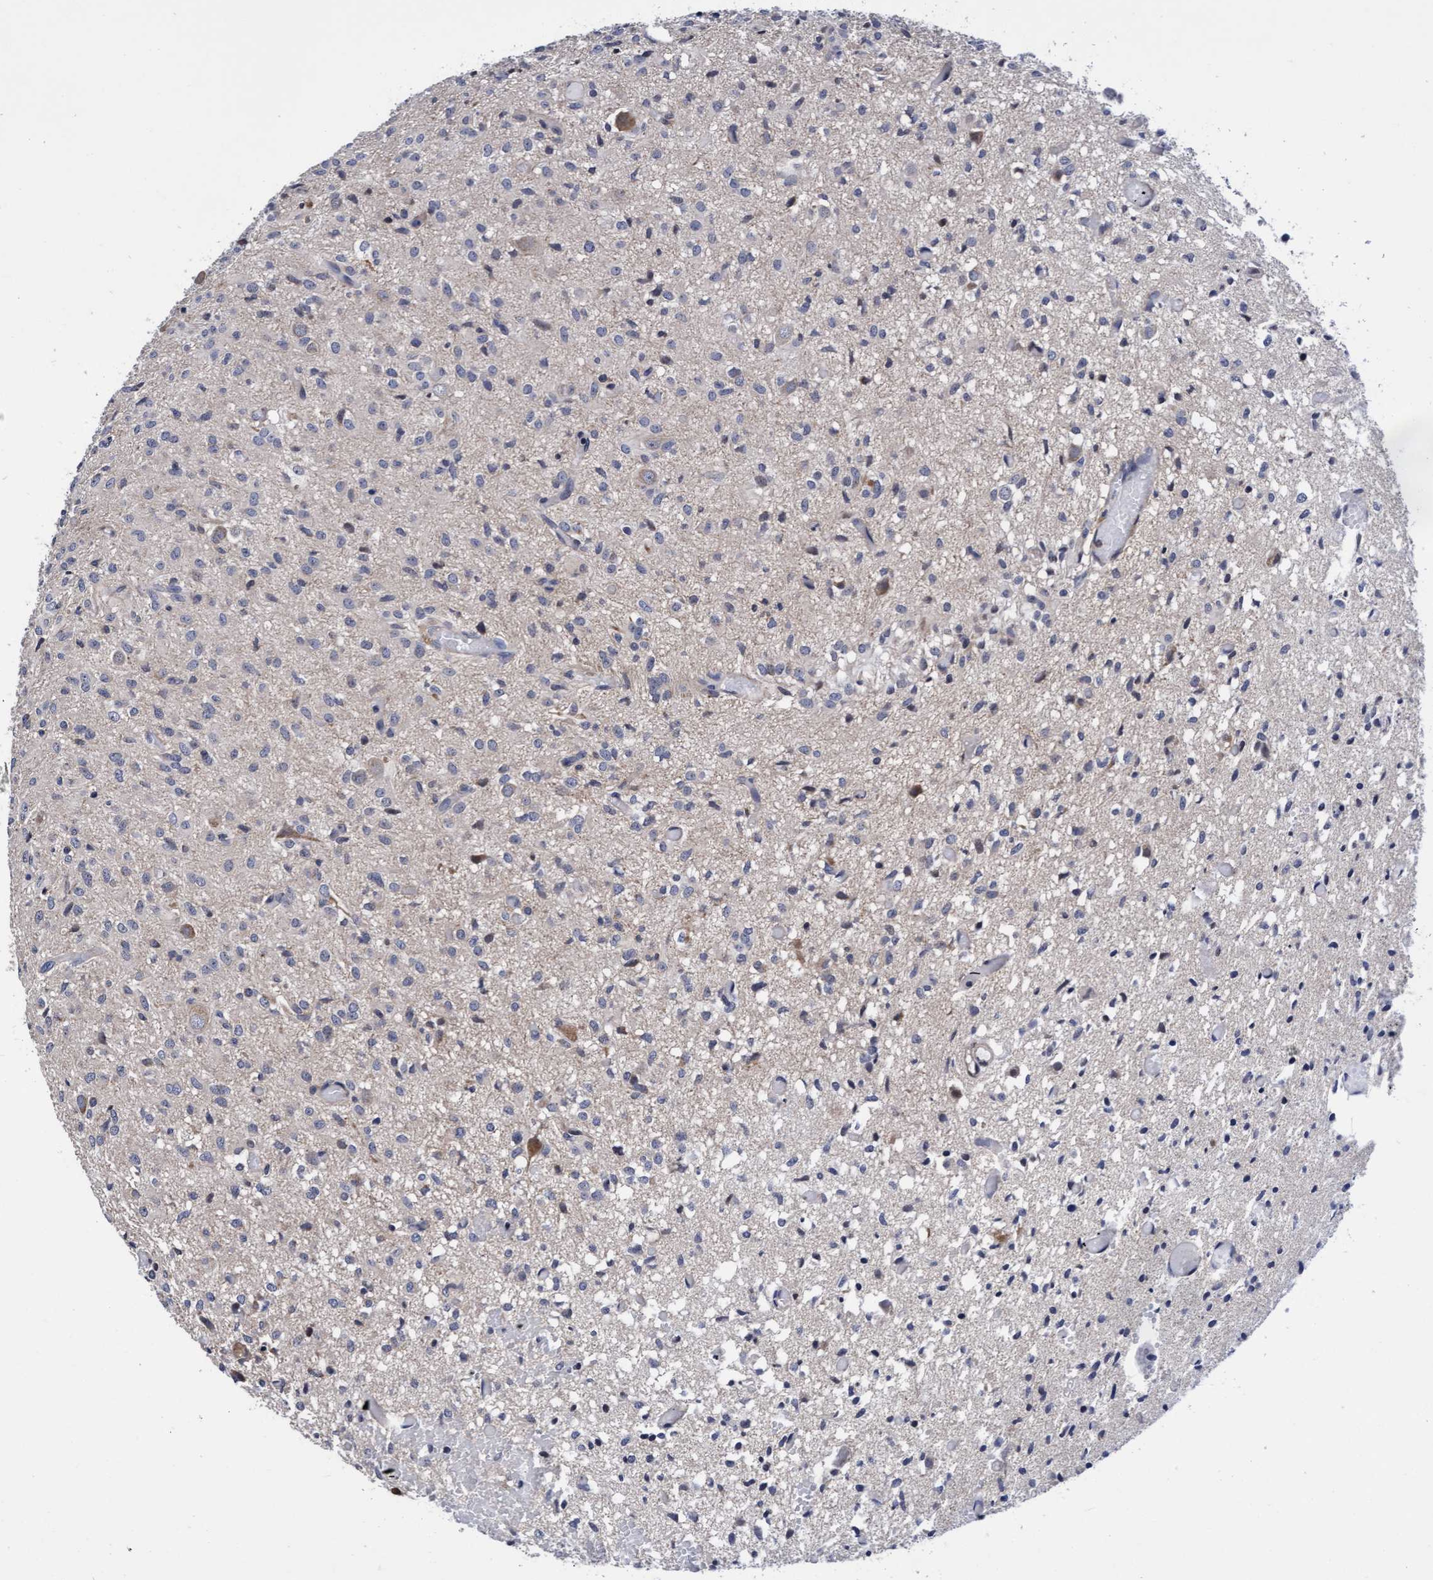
{"staining": {"intensity": "negative", "quantity": "none", "location": "none"}, "tissue": "glioma", "cell_type": "Tumor cells", "image_type": "cancer", "snomed": [{"axis": "morphology", "description": "Glioma, malignant, High grade"}, {"axis": "topography", "description": "Brain"}], "caption": "Image shows no protein staining in tumor cells of glioma tissue.", "gene": "EFCAB13", "patient": {"sex": "female", "age": 59}}